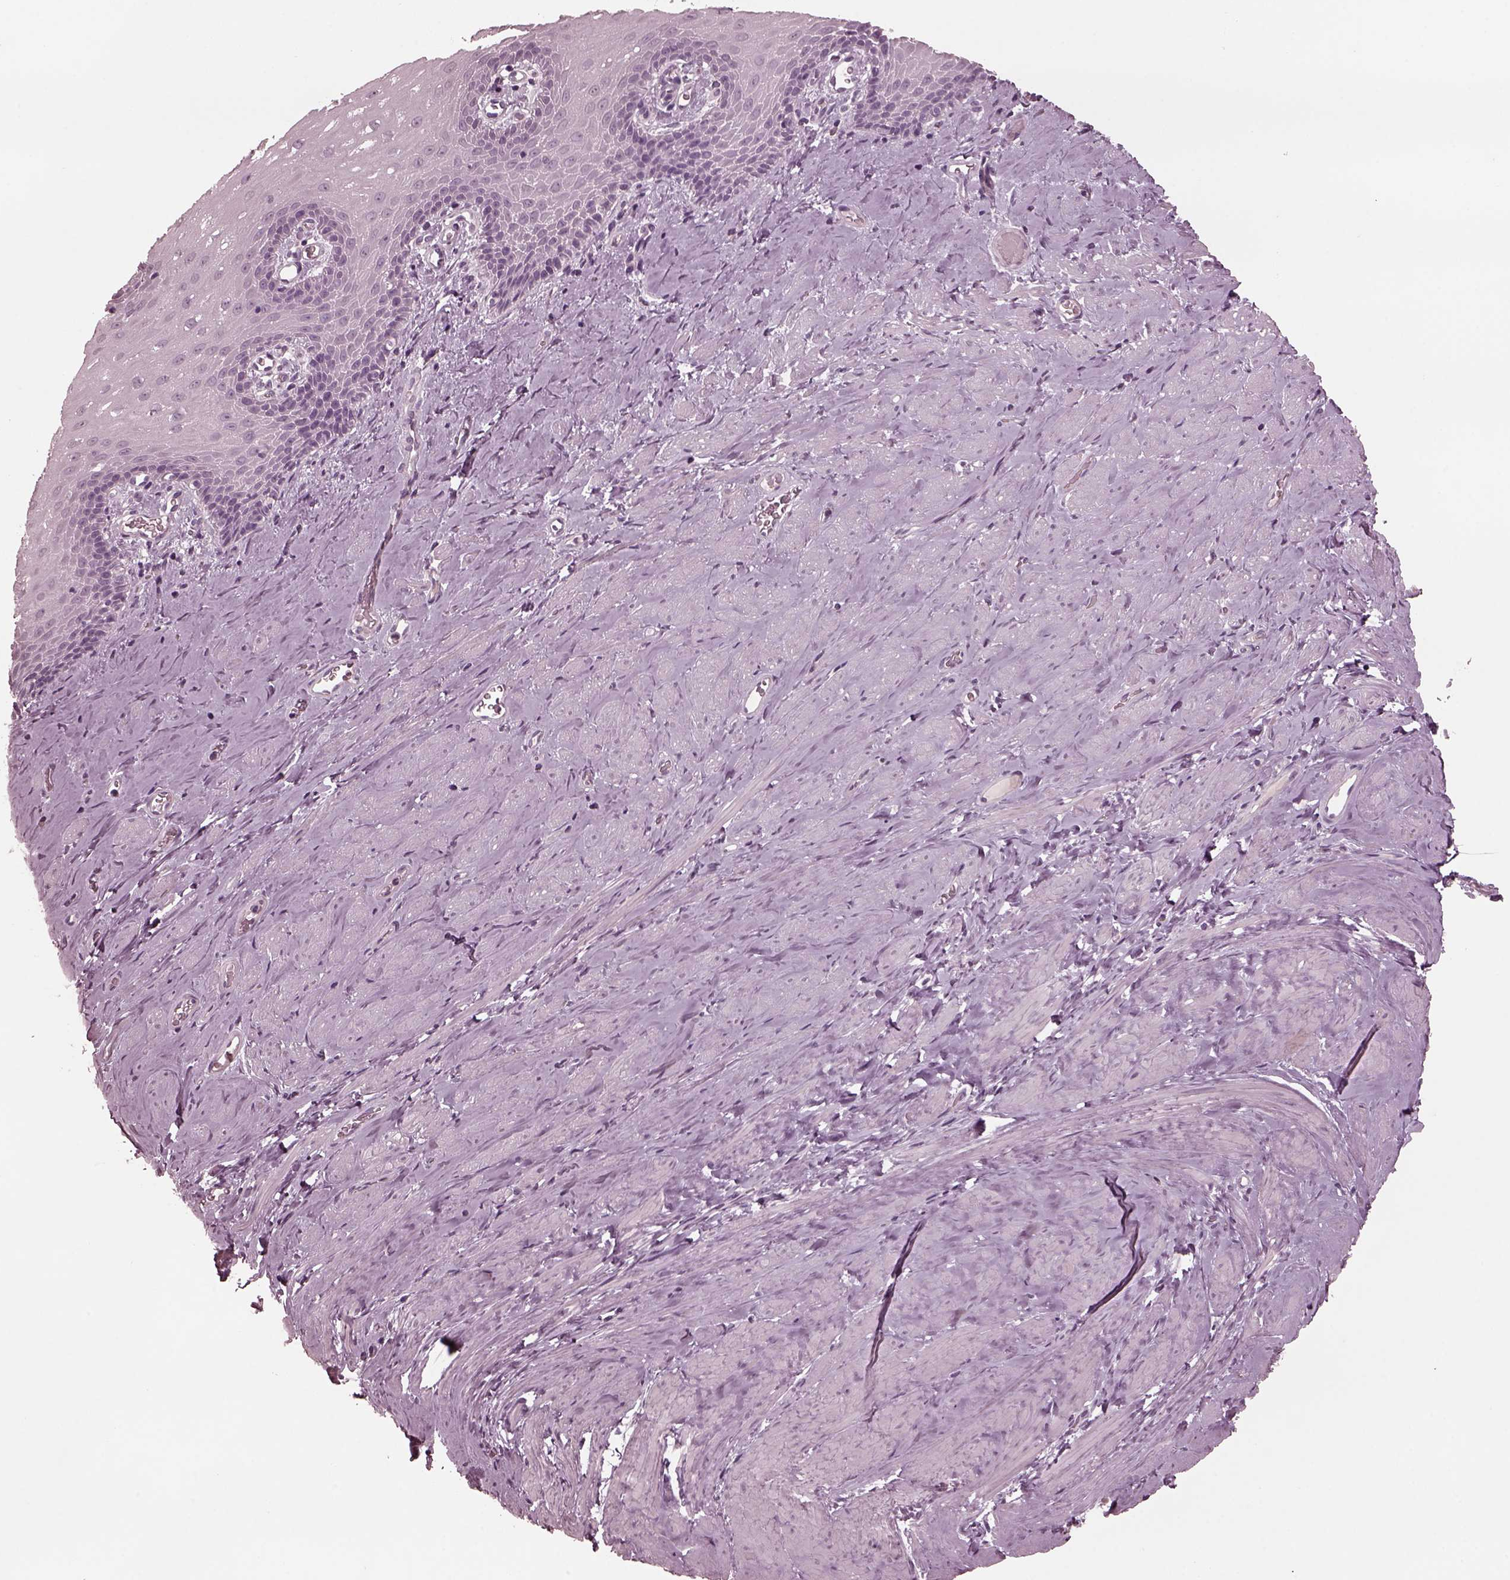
{"staining": {"intensity": "negative", "quantity": "none", "location": "none"}, "tissue": "esophagus", "cell_type": "Squamous epithelial cells", "image_type": "normal", "snomed": [{"axis": "morphology", "description": "Normal tissue, NOS"}, {"axis": "topography", "description": "Esophagus"}], "caption": "An IHC micrograph of unremarkable esophagus is shown. There is no staining in squamous epithelial cells of esophagus.", "gene": "CGA", "patient": {"sex": "male", "age": 64}}